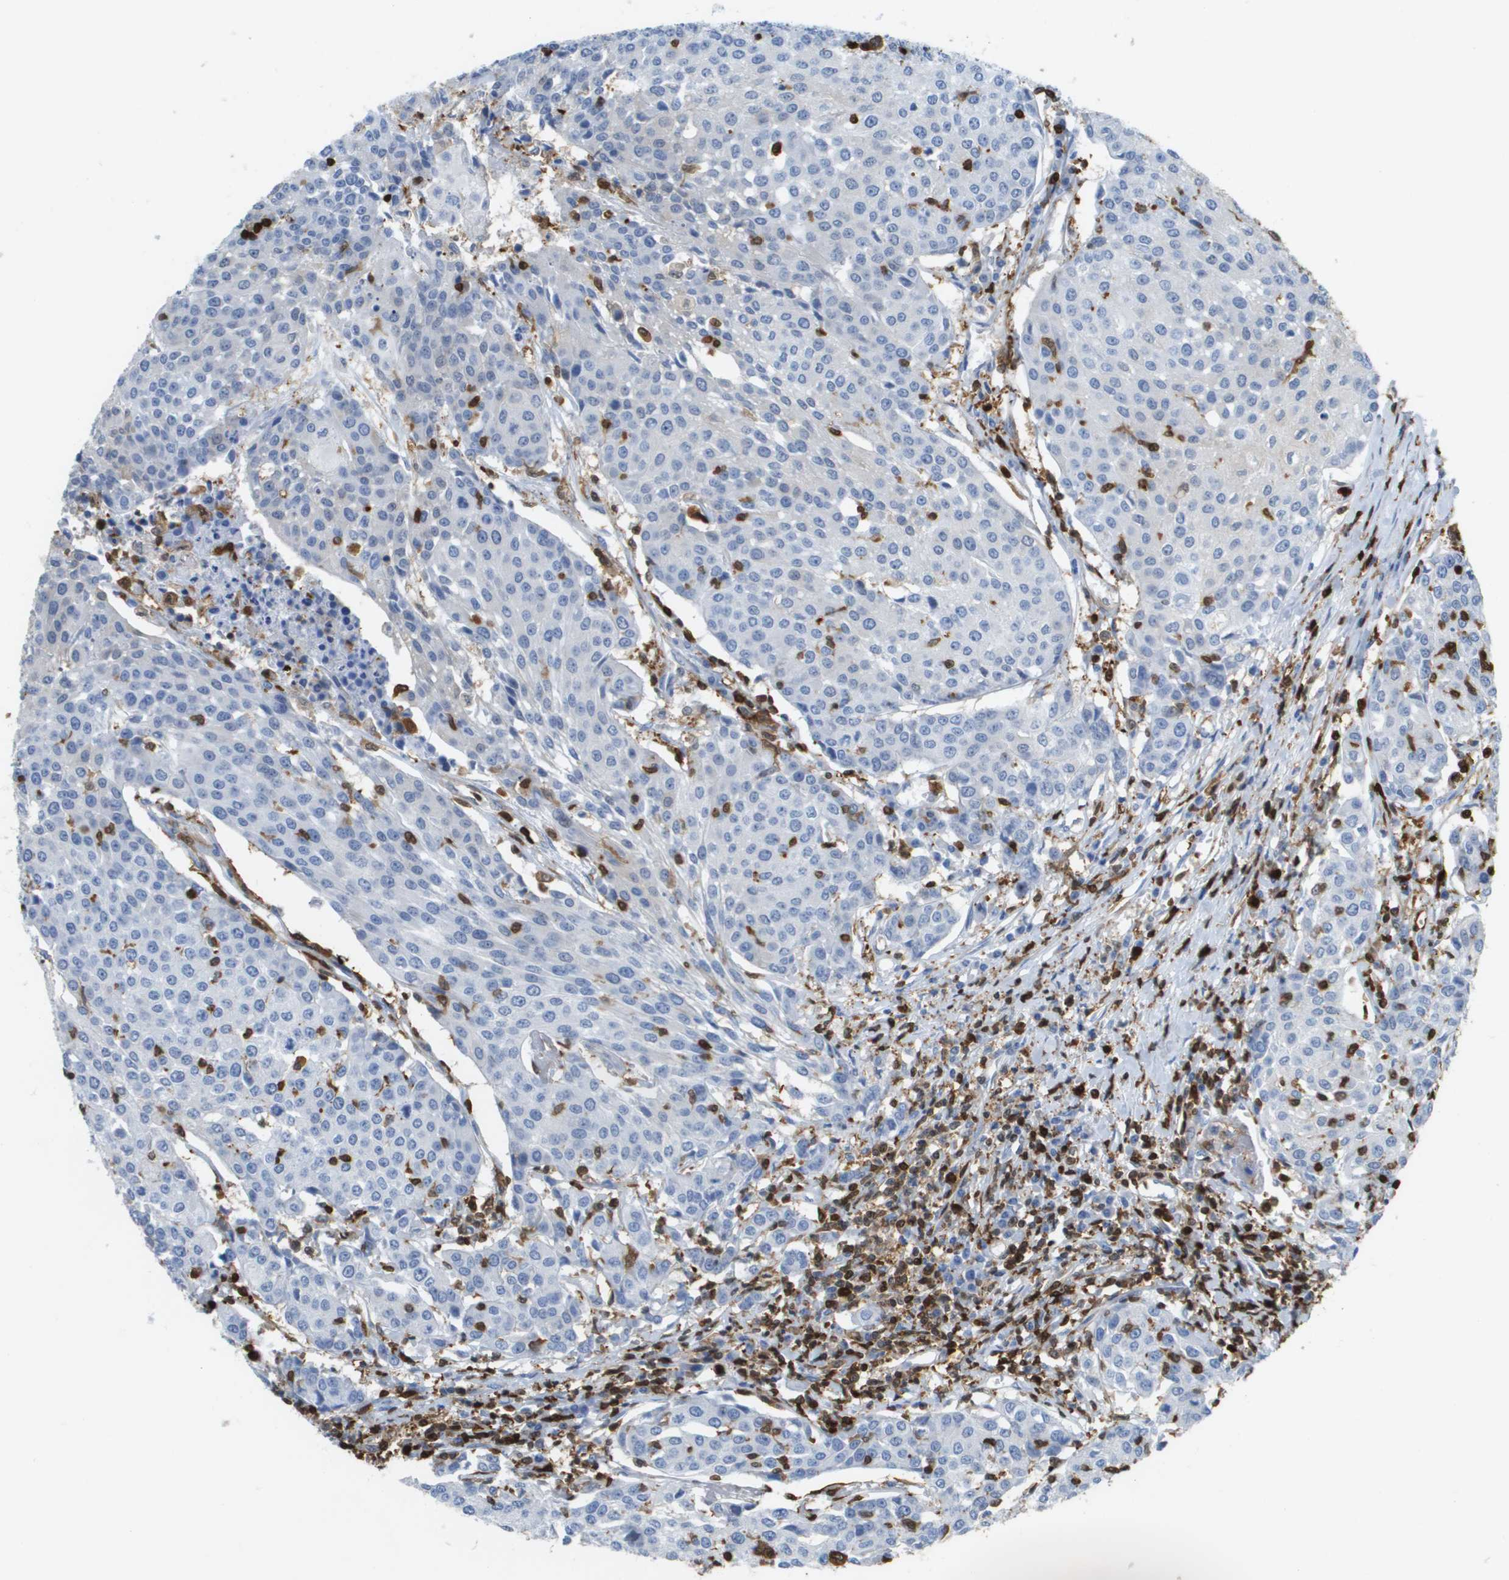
{"staining": {"intensity": "negative", "quantity": "none", "location": "none"}, "tissue": "urothelial cancer", "cell_type": "Tumor cells", "image_type": "cancer", "snomed": [{"axis": "morphology", "description": "Urothelial carcinoma, High grade"}, {"axis": "topography", "description": "Urinary bladder"}], "caption": "Urothelial cancer stained for a protein using IHC reveals no positivity tumor cells.", "gene": "DOCK5", "patient": {"sex": "female", "age": 85}}